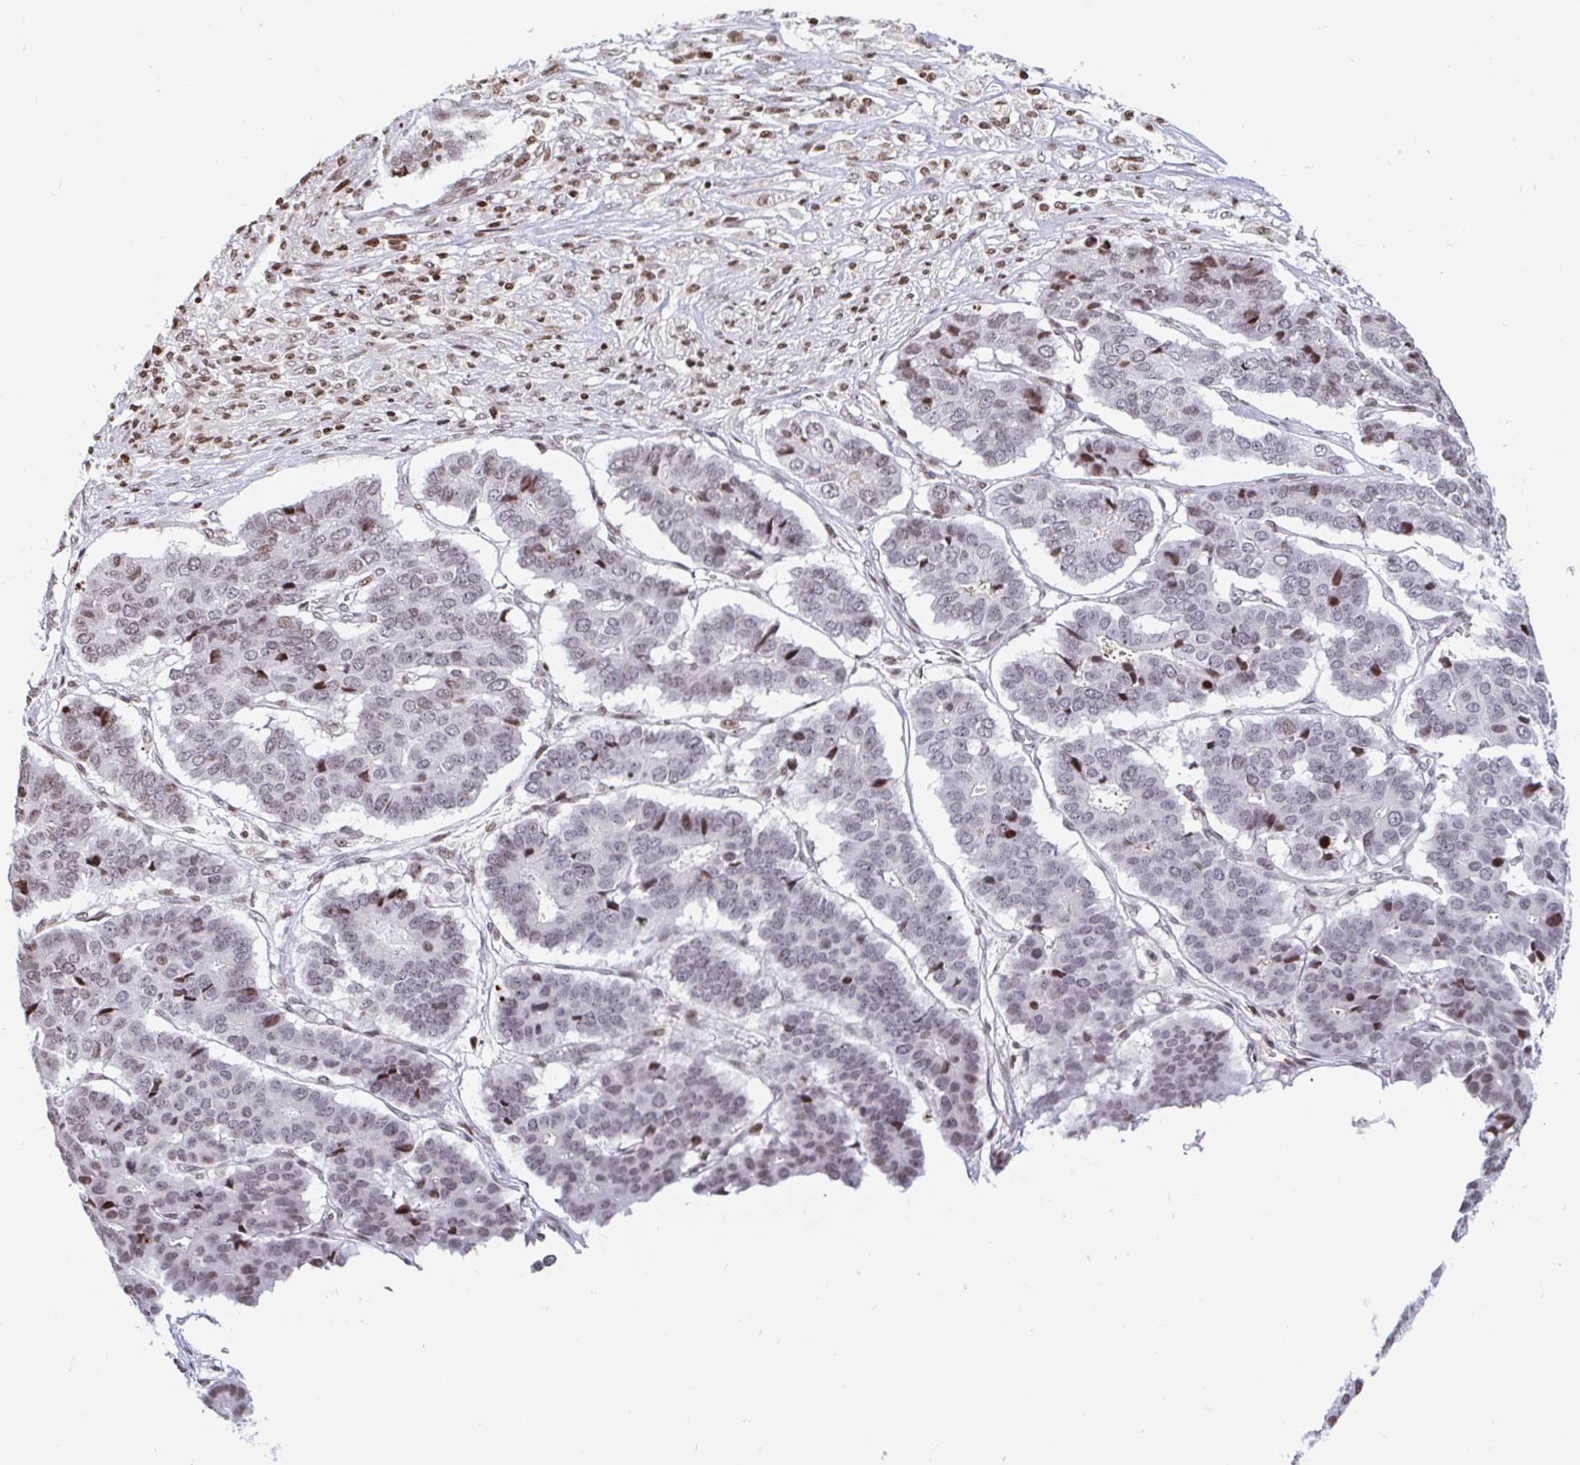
{"staining": {"intensity": "weak", "quantity": "<25%", "location": "nuclear"}, "tissue": "pancreatic cancer", "cell_type": "Tumor cells", "image_type": "cancer", "snomed": [{"axis": "morphology", "description": "Adenocarcinoma, NOS"}, {"axis": "topography", "description": "Pancreas"}], "caption": "This photomicrograph is of adenocarcinoma (pancreatic) stained with immunohistochemistry to label a protein in brown with the nuclei are counter-stained blue. There is no staining in tumor cells.", "gene": "HOXC10", "patient": {"sex": "male", "age": 50}}